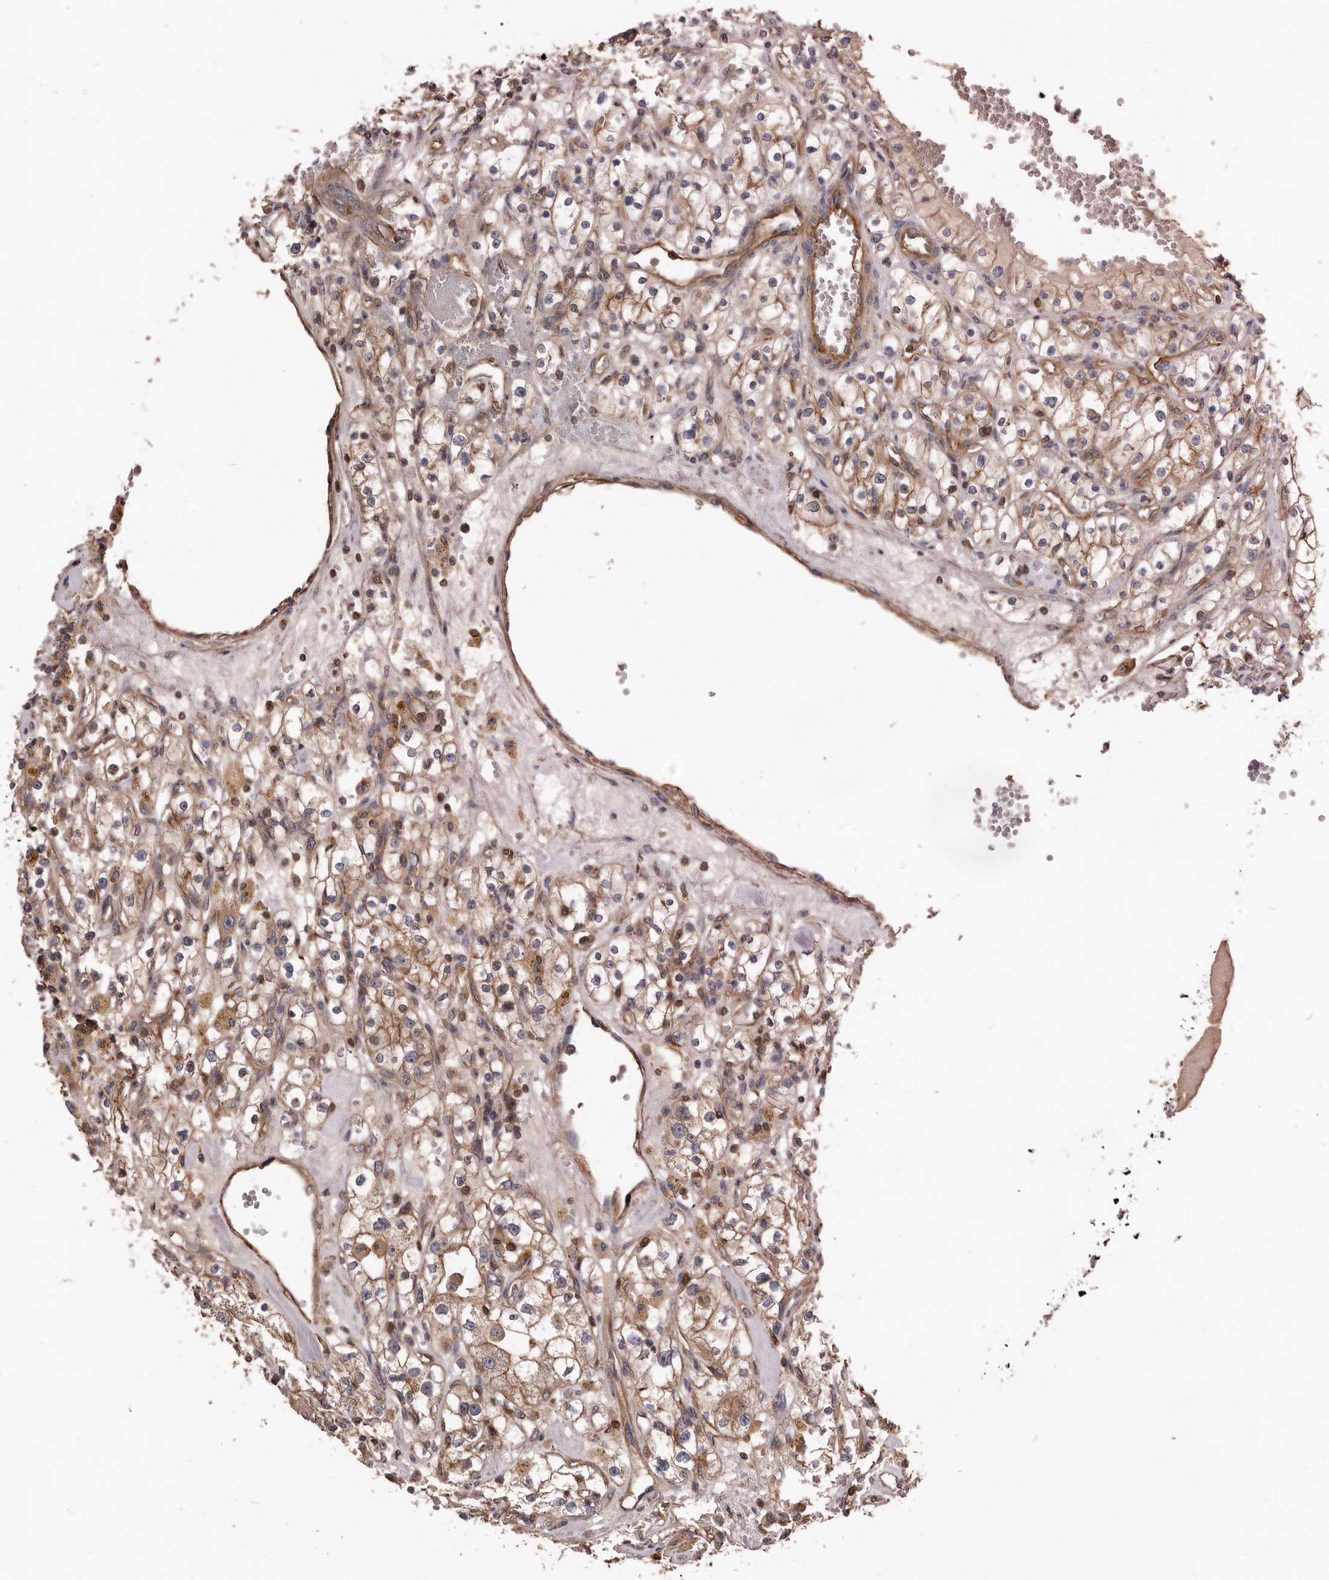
{"staining": {"intensity": "moderate", "quantity": ">75%", "location": "cytoplasmic/membranous"}, "tissue": "renal cancer", "cell_type": "Tumor cells", "image_type": "cancer", "snomed": [{"axis": "morphology", "description": "Adenocarcinoma, NOS"}, {"axis": "topography", "description": "Kidney"}], "caption": "Protein staining reveals moderate cytoplasmic/membranous positivity in about >75% of tumor cells in renal adenocarcinoma.", "gene": "PNRC2", "patient": {"sex": "male", "age": 56}}